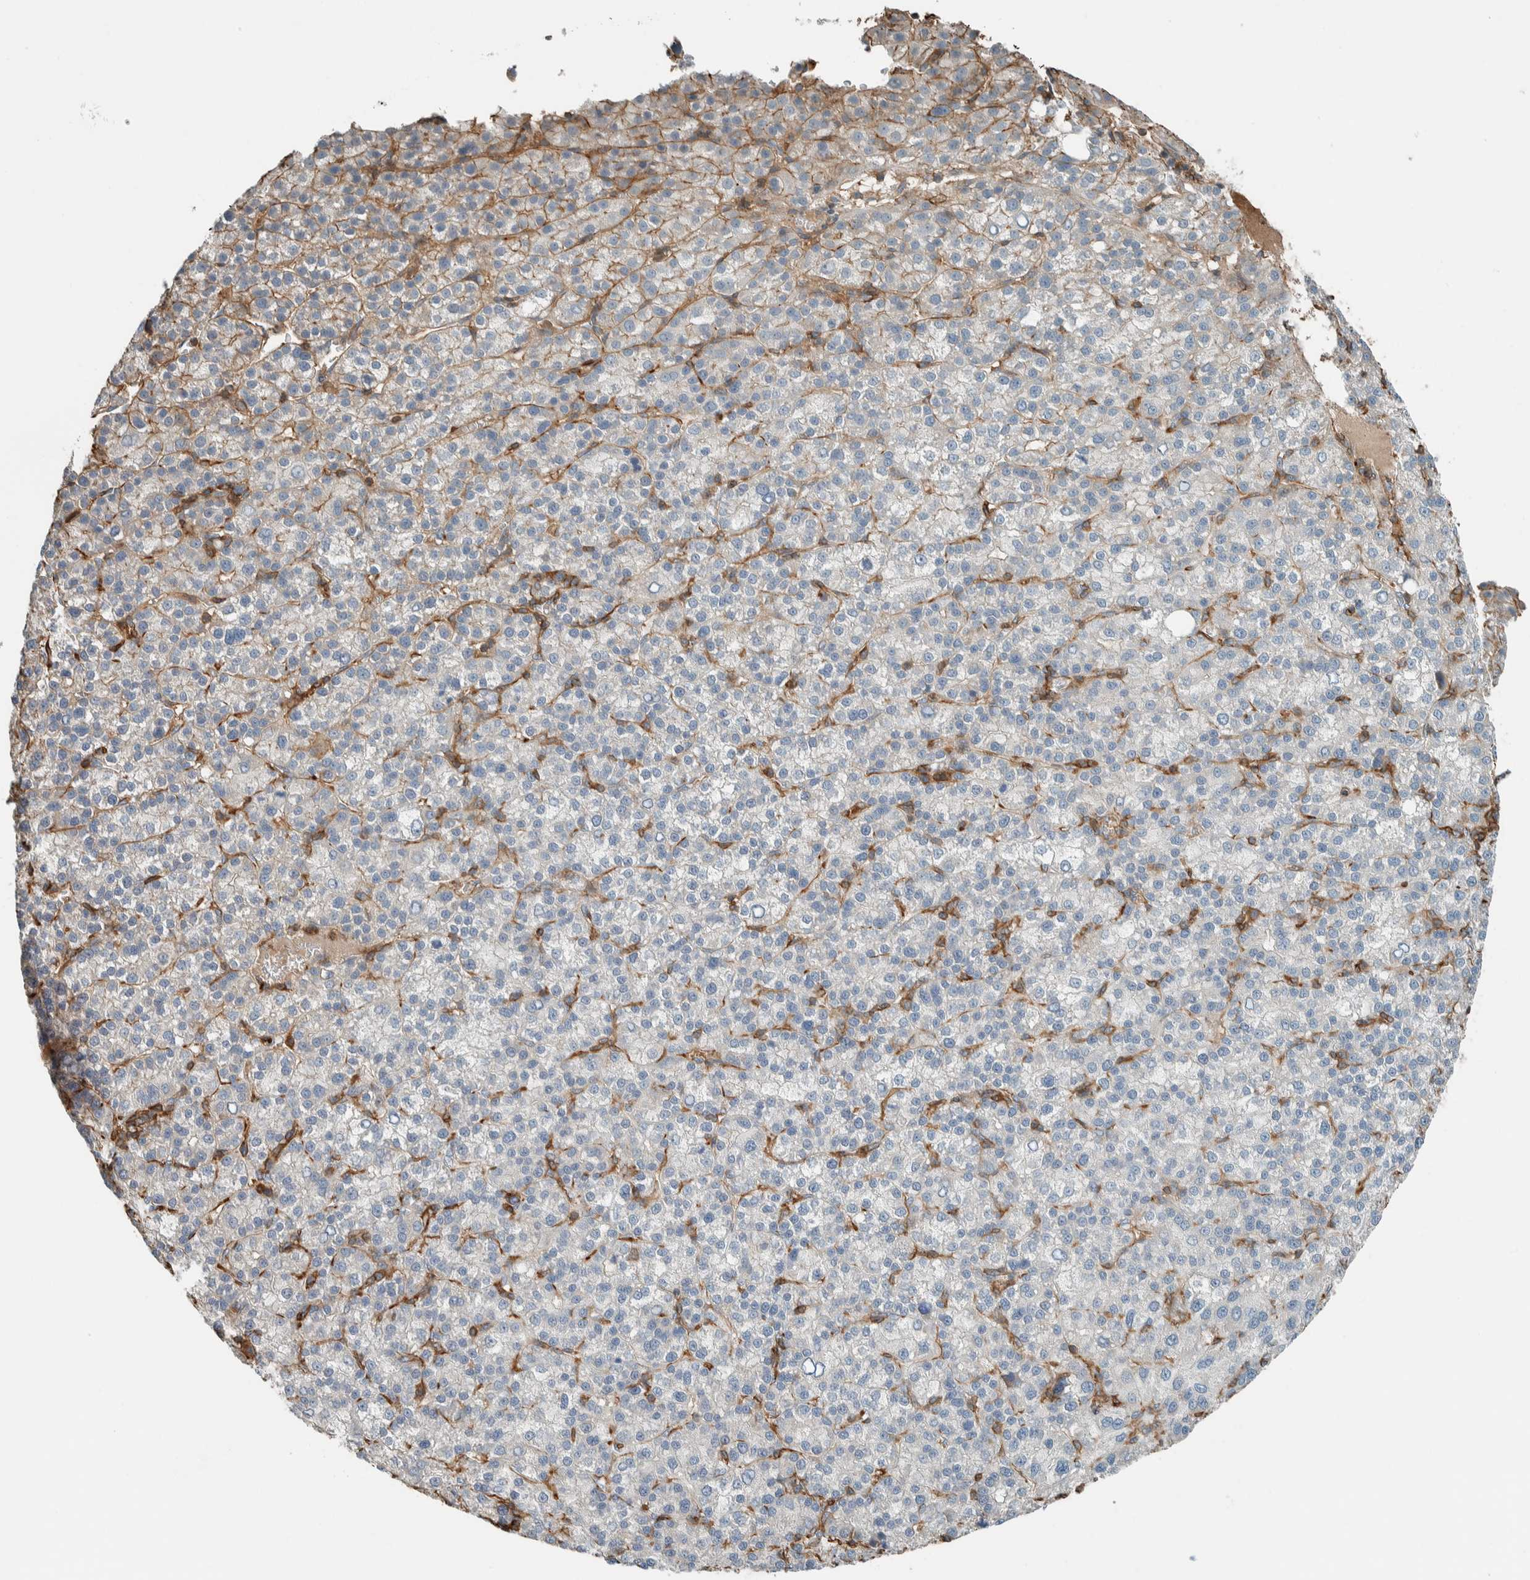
{"staining": {"intensity": "negative", "quantity": "none", "location": "none"}, "tissue": "liver cancer", "cell_type": "Tumor cells", "image_type": "cancer", "snomed": [{"axis": "morphology", "description": "Carcinoma, Hepatocellular, NOS"}, {"axis": "topography", "description": "Liver"}], "caption": "An image of human liver hepatocellular carcinoma is negative for staining in tumor cells.", "gene": "CTBP2", "patient": {"sex": "female", "age": 58}}